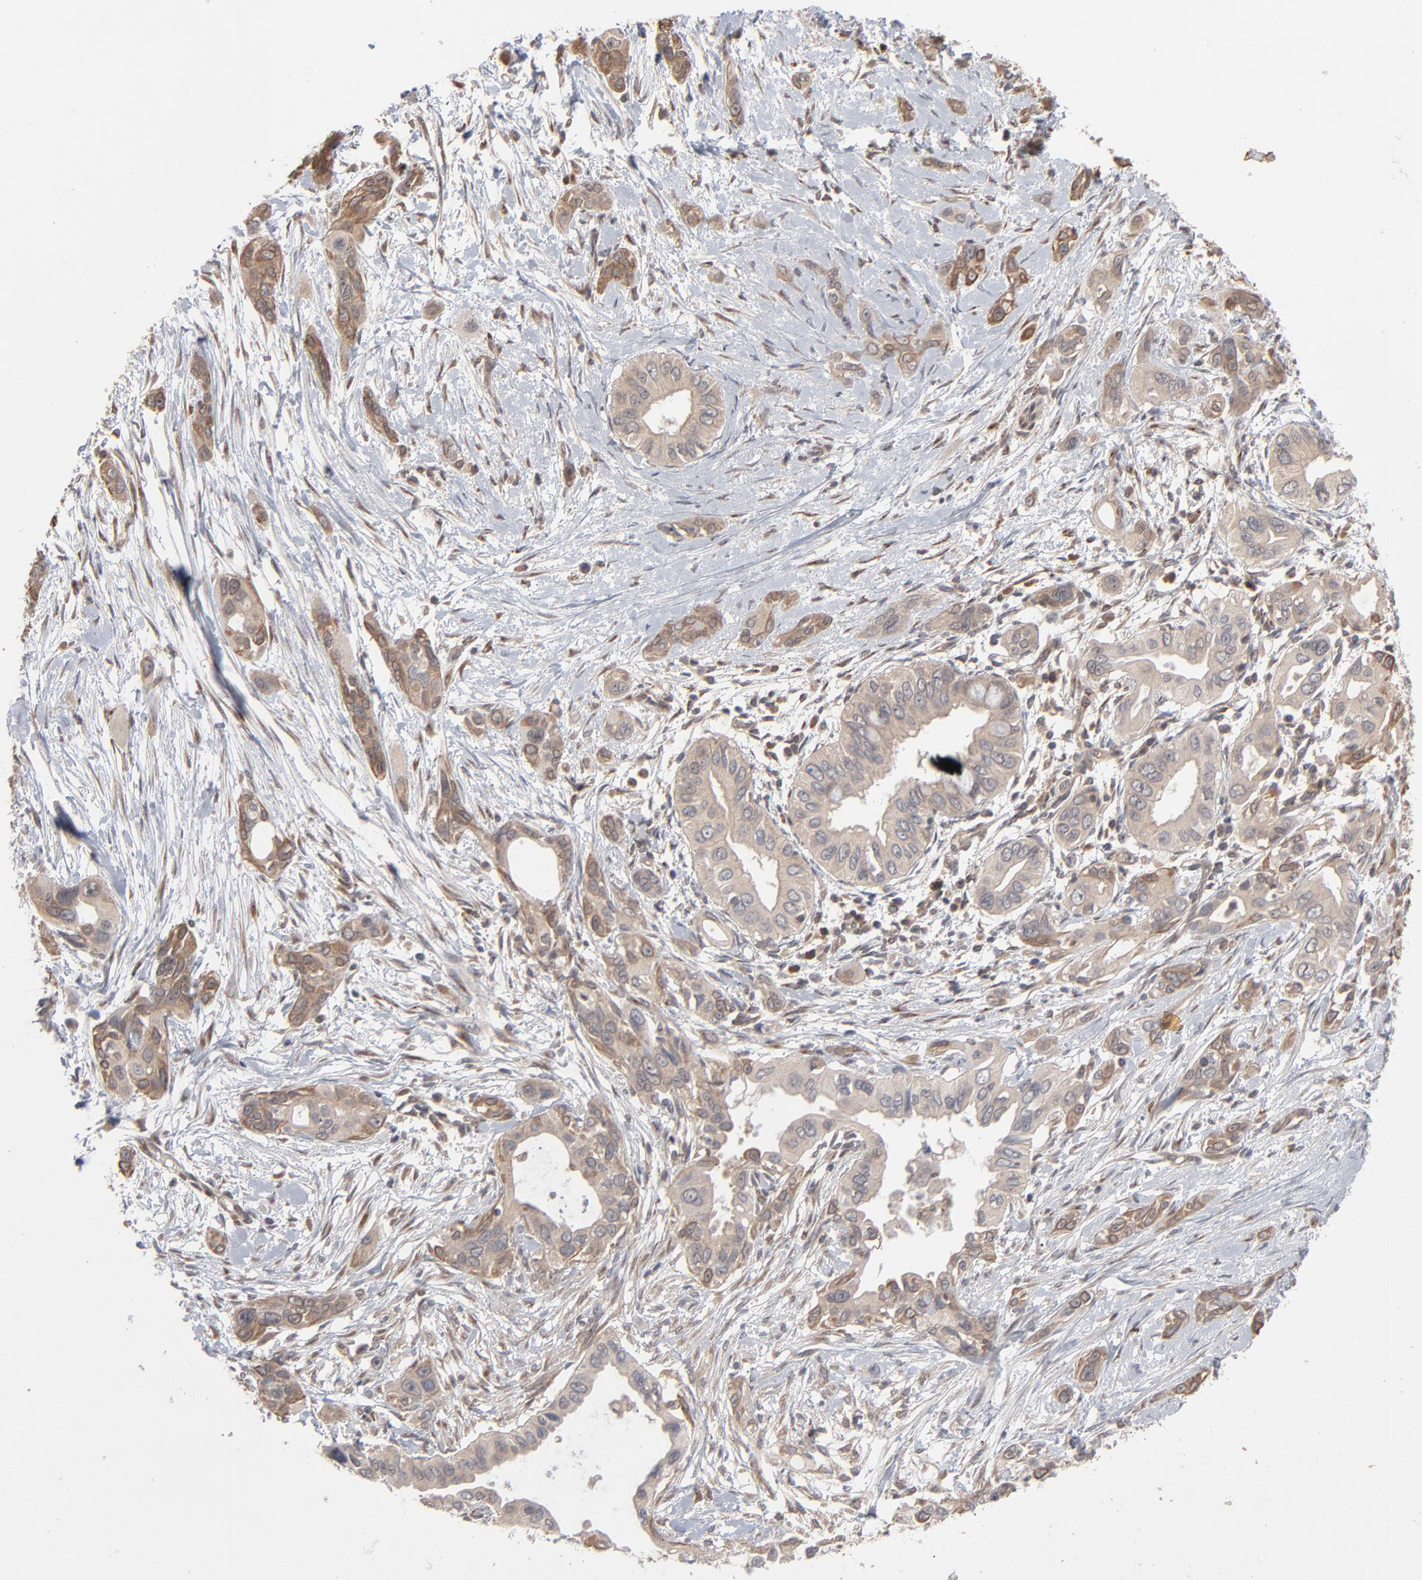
{"staining": {"intensity": "weak", "quantity": ">75%", "location": "cytoplasmic/membranous"}, "tissue": "pancreatic cancer", "cell_type": "Tumor cells", "image_type": "cancer", "snomed": [{"axis": "morphology", "description": "Adenocarcinoma, NOS"}, {"axis": "topography", "description": "Pancreas"}], "caption": "An image of human pancreatic adenocarcinoma stained for a protein demonstrates weak cytoplasmic/membranous brown staining in tumor cells. The protein is shown in brown color, while the nuclei are stained blue.", "gene": "SCFD1", "patient": {"sex": "female", "age": 60}}